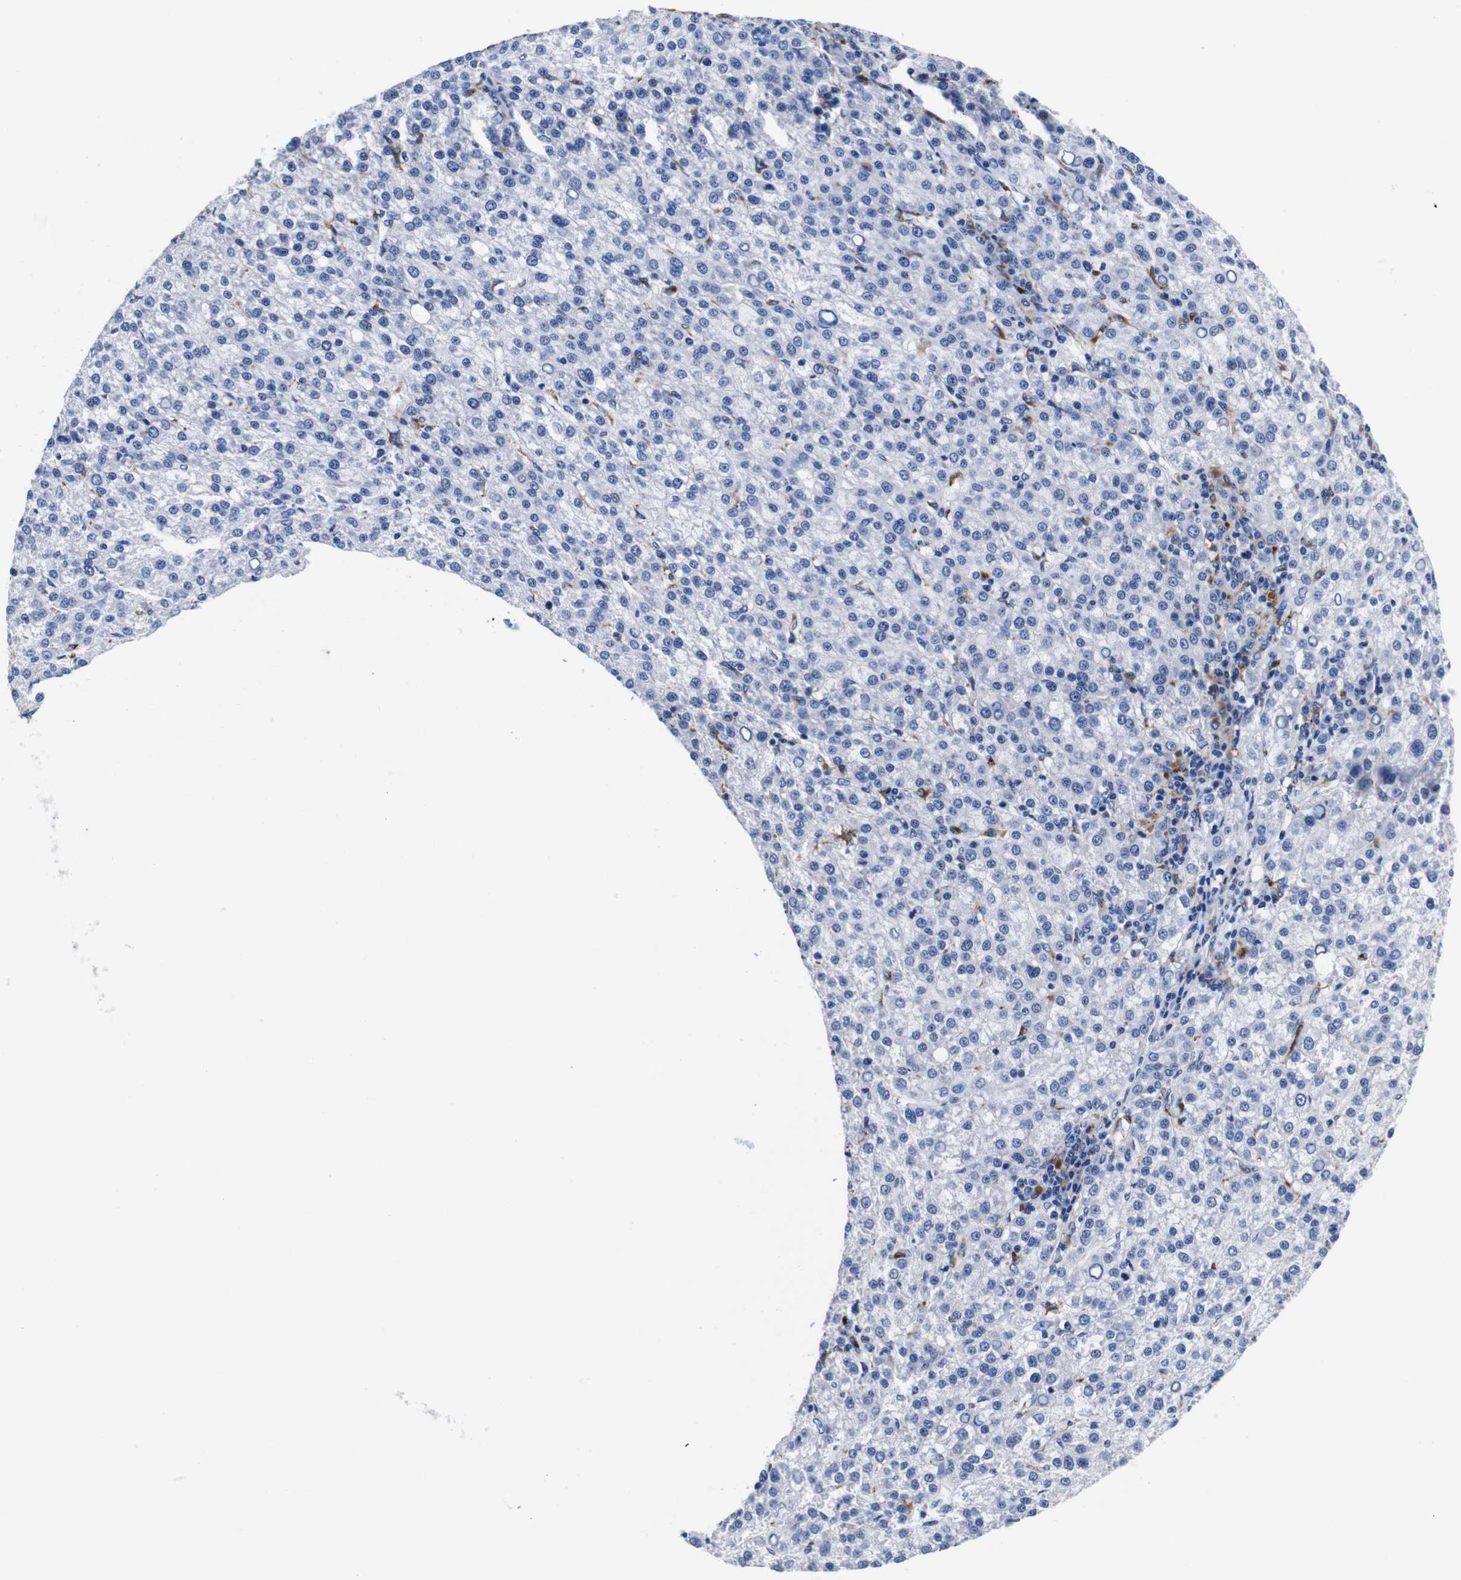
{"staining": {"intensity": "negative", "quantity": "none", "location": "none"}, "tissue": "liver cancer", "cell_type": "Tumor cells", "image_type": "cancer", "snomed": [{"axis": "morphology", "description": "Carcinoma, Hepatocellular, NOS"}, {"axis": "topography", "description": "Liver"}], "caption": "Immunohistochemistry of human liver cancer (hepatocellular carcinoma) demonstrates no positivity in tumor cells.", "gene": "HLA-DMB", "patient": {"sex": "female", "age": 58}}